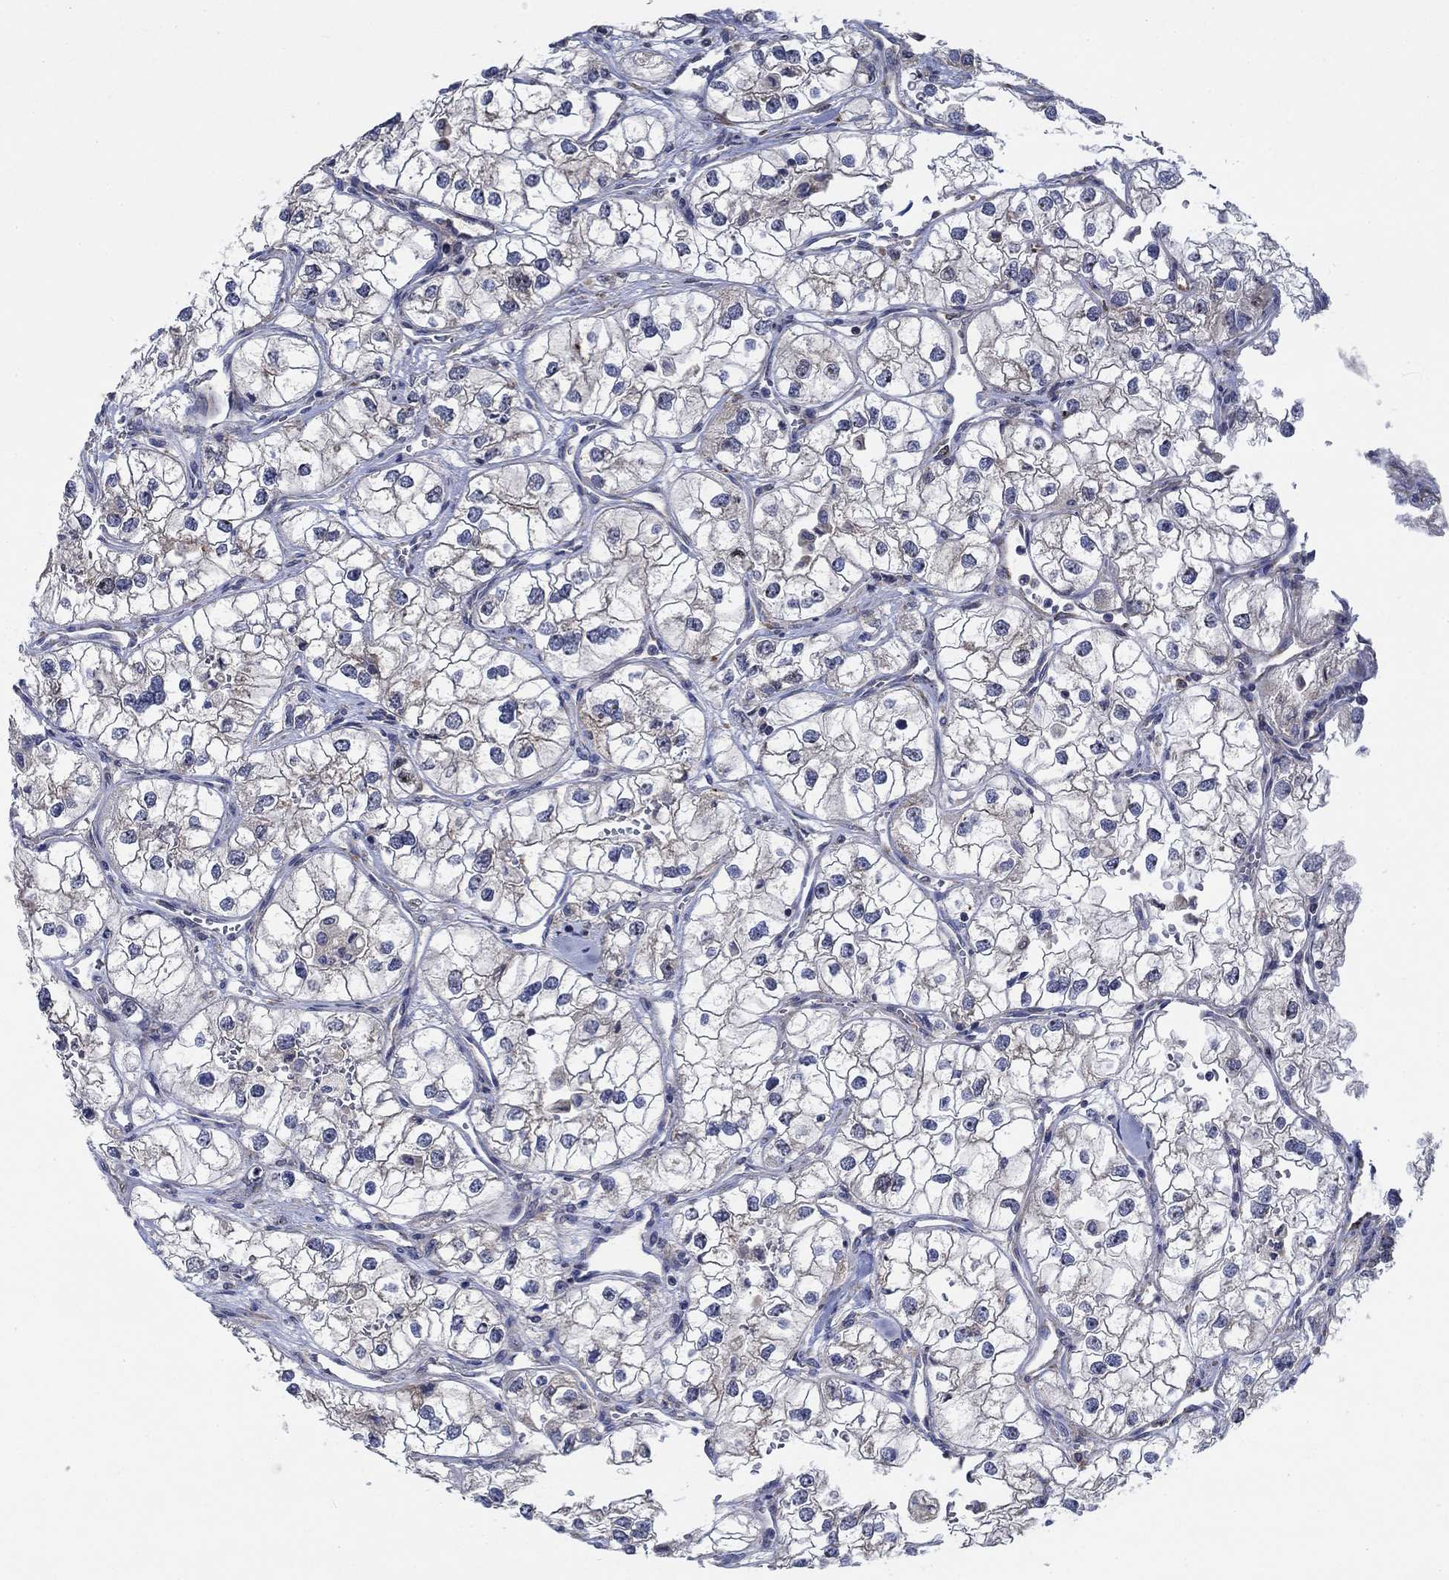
{"staining": {"intensity": "negative", "quantity": "none", "location": "none"}, "tissue": "renal cancer", "cell_type": "Tumor cells", "image_type": "cancer", "snomed": [{"axis": "morphology", "description": "Adenocarcinoma, NOS"}, {"axis": "topography", "description": "Kidney"}], "caption": "Adenocarcinoma (renal) was stained to show a protein in brown. There is no significant staining in tumor cells. Nuclei are stained in blue.", "gene": "MMP24", "patient": {"sex": "male", "age": 59}}